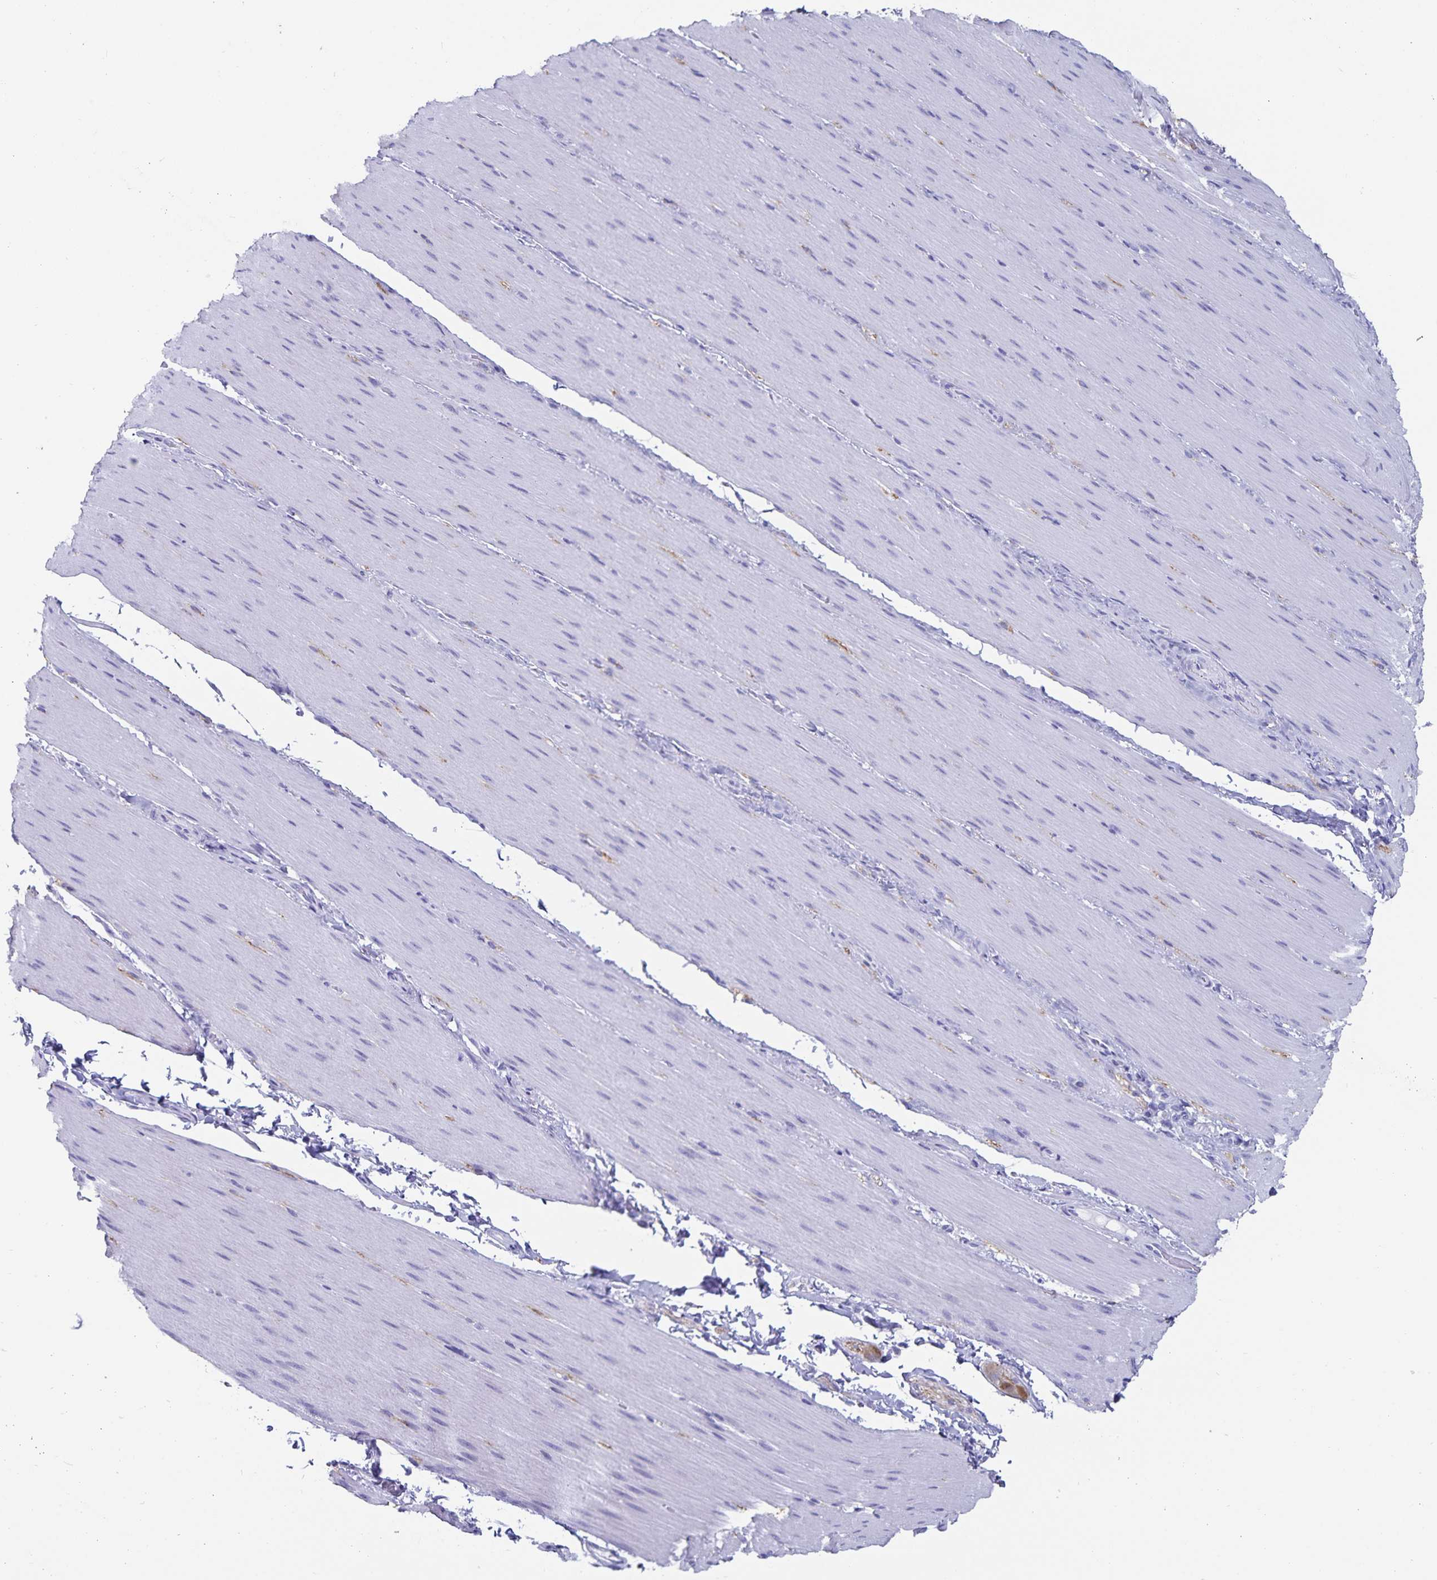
{"staining": {"intensity": "negative", "quantity": "none", "location": "none"}, "tissue": "smooth muscle", "cell_type": "Smooth muscle cells", "image_type": "normal", "snomed": [{"axis": "morphology", "description": "Normal tissue, NOS"}, {"axis": "topography", "description": "Smooth muscle"}, {"axis": "topography", "description": "Colon"}], "caption": "This is an immunohistochemistry photomicrograph of normal human smooth muscle. There is no staining in smooth muscle cells.", "gene": "C19orf73", "patient": {"sex": "male", "age": 73}}